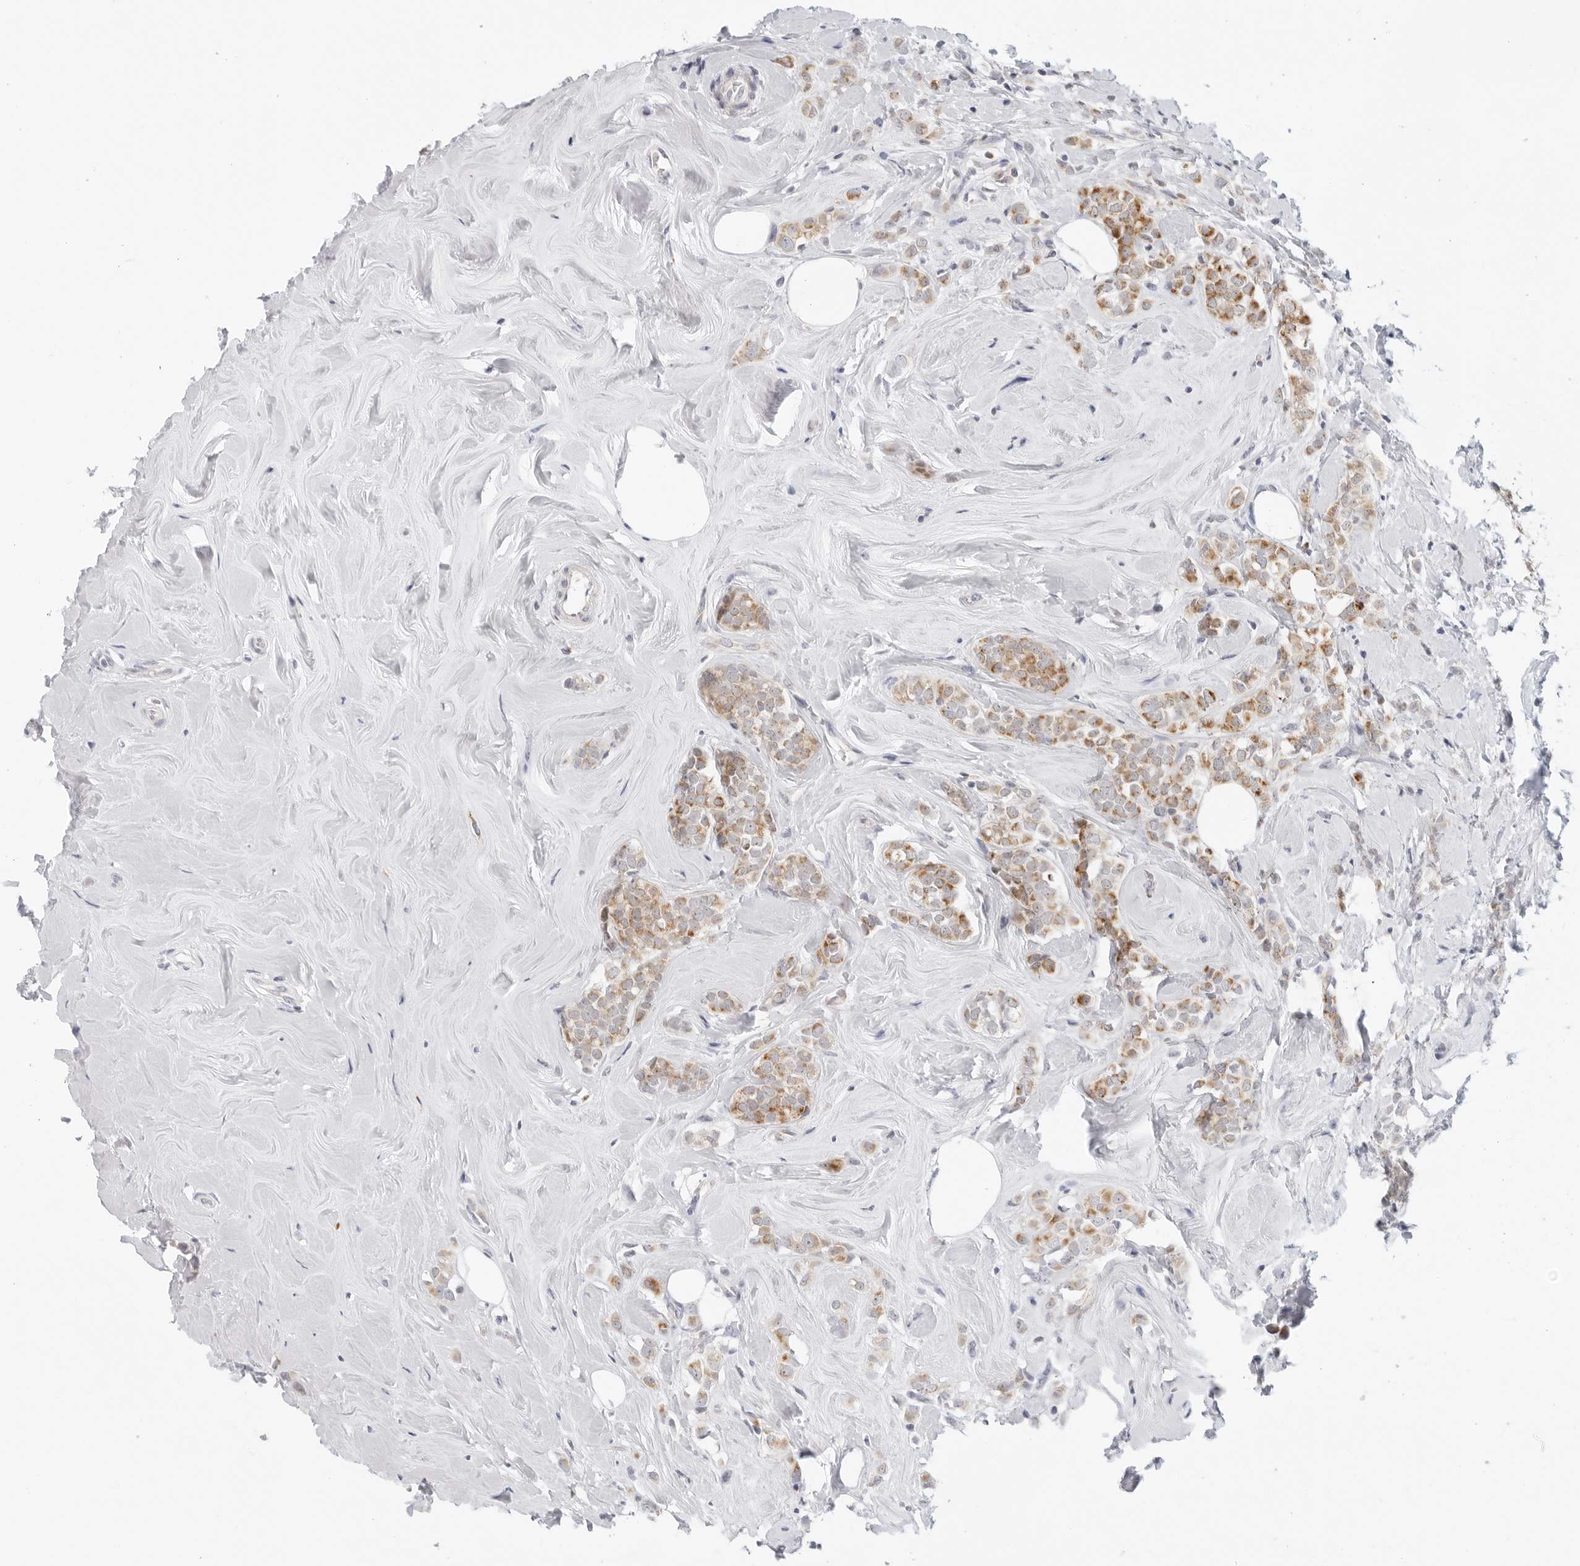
{"staining": {"intensity": "moderate", "quantity": ">75%", "location": "cytoplasmic/membranous"}, "tissue": "breast cancer", "cell_type": "Tumor cells", "image_type": "cancer", "snomed": [{"axis": "morphology", "description": "Lobular carcinoma"}, {"axis": "topography", "description": "Breast"}], "caption": "This photomicrograph displays immunohistochemistry (IHC) staining of human lobular carcinoma (breast), with medium moderate cytoplasmic/membranous staining in about >75% of tumor cells.", "gene": "CIART", "patient": {"sex": "female", "age": 47}}